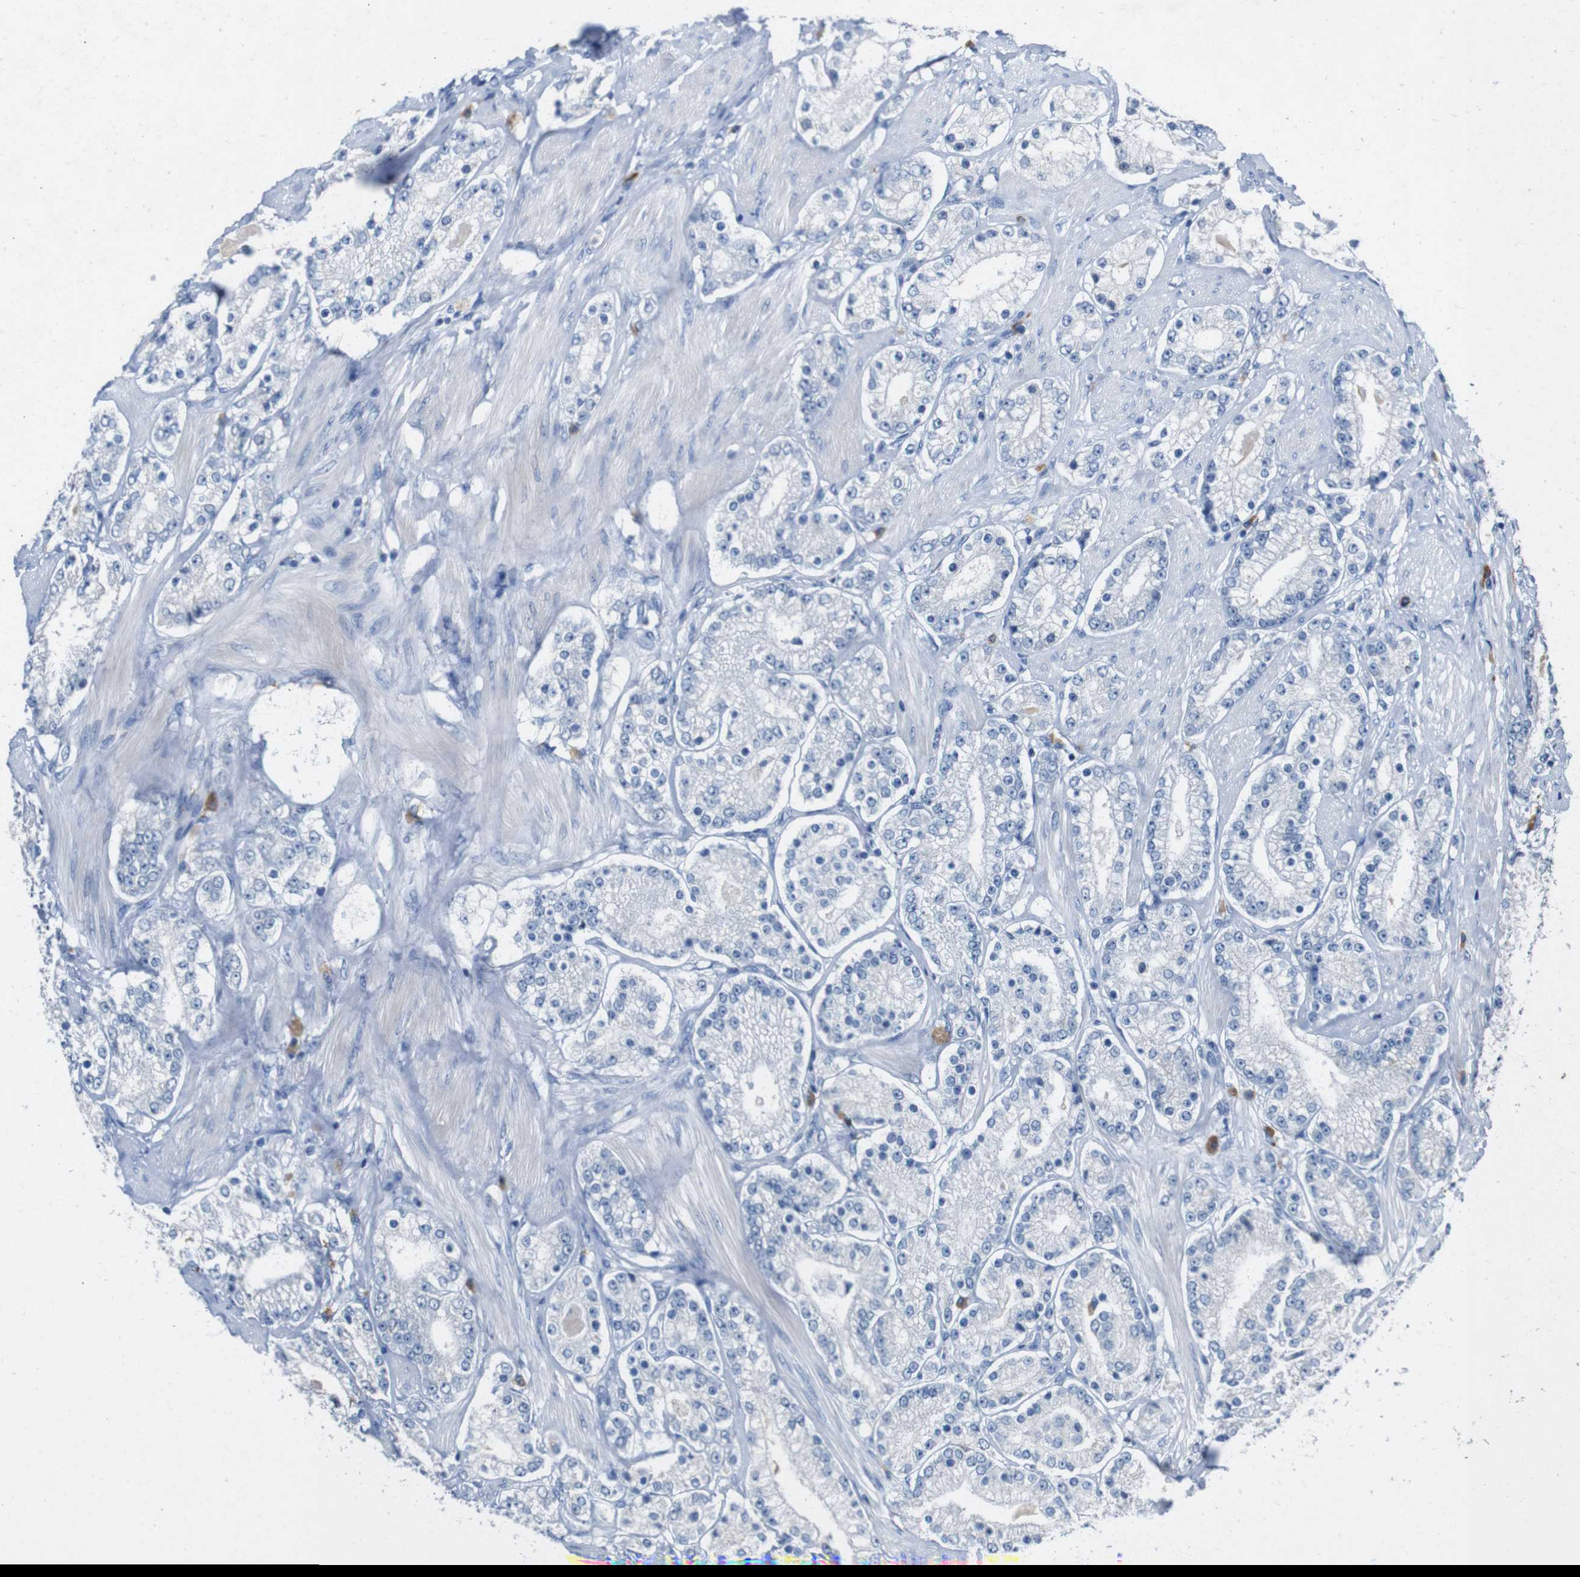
{"staining": {"intensity": "negative", "quantity": "none", "location": "none"}, "tissue": "prostate cancer", "cell_type": "Tumor cells", "image_type": "cancer", "snomed": [{"axis": "morphology", "description": "Adenocarcinoma, Low grade"}, {"axis": "topography", "description": "Prostate"}], "caption": "The micrograph demonstrates no staining of tumor cells in prostate adenocarcinoma (low-grade).", "gene": "SLC2A8", "patient": {"sex": "male", "age": 63}}